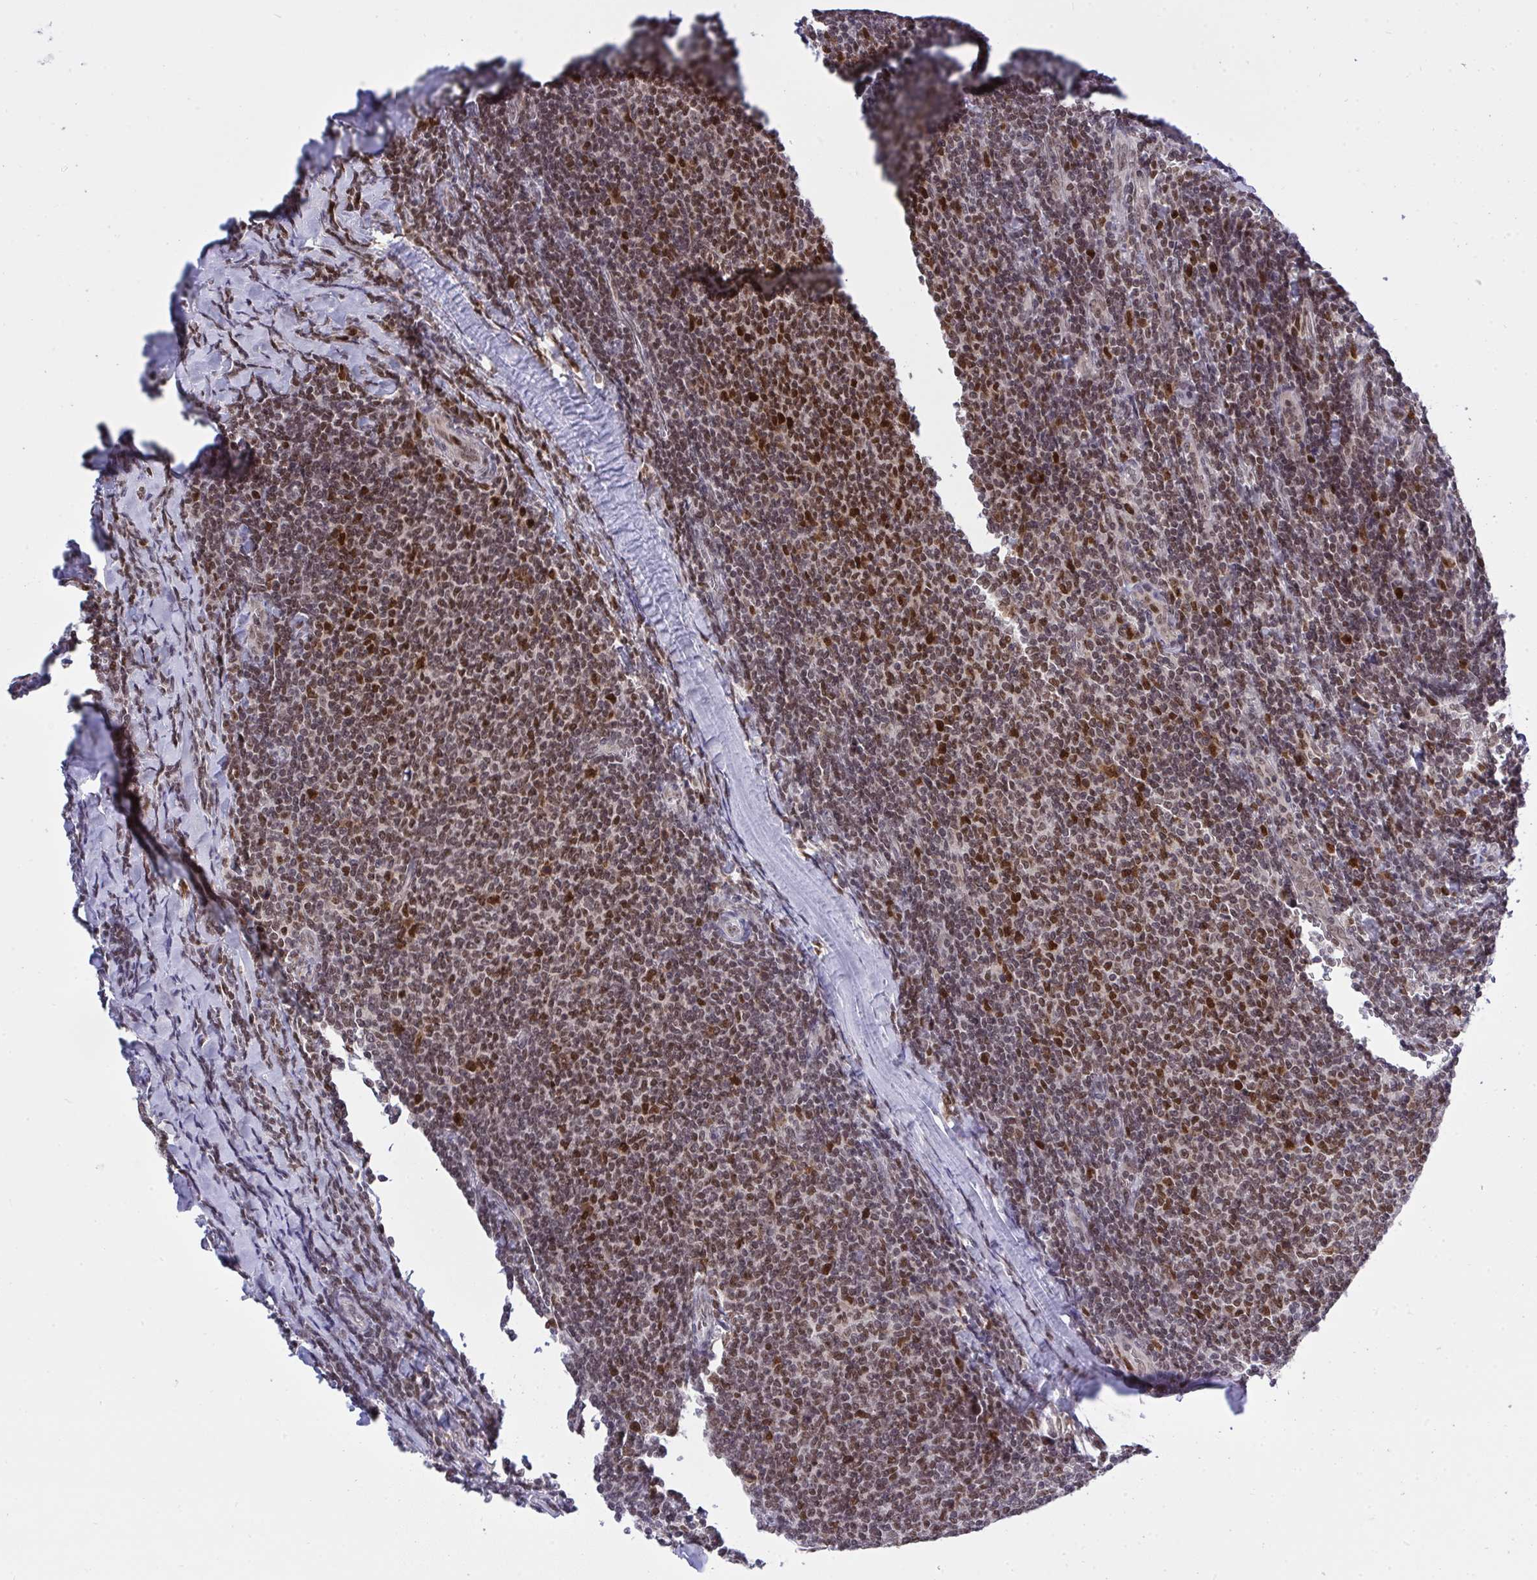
{"staining": {"intensity": "moderate", "quantity": ">75%", "location": "nuclear"}, "tissue": "lymphoma", "cell_type": "Tumor cells", "image_type": "cancer", "snomed": [{"axis": "morphology", "description": "Malignant lymphoma, non-Hodgkin's type, Low grade"}, {"axis": "topography", "description": "Lymph node"}], "caption": "A medium amount of moderate nuclear expression is seen in about >75% of tumor cells in low-grade malignant lymphoma, non-Hodgkin's type tissue. The protein of interest is stained brown, and the nuclei are stained in blue (DAB IHC with brightfield microscopy, high magnification).", "gene": "RFC4", "patient": {"sex": "male", "age": 52}}